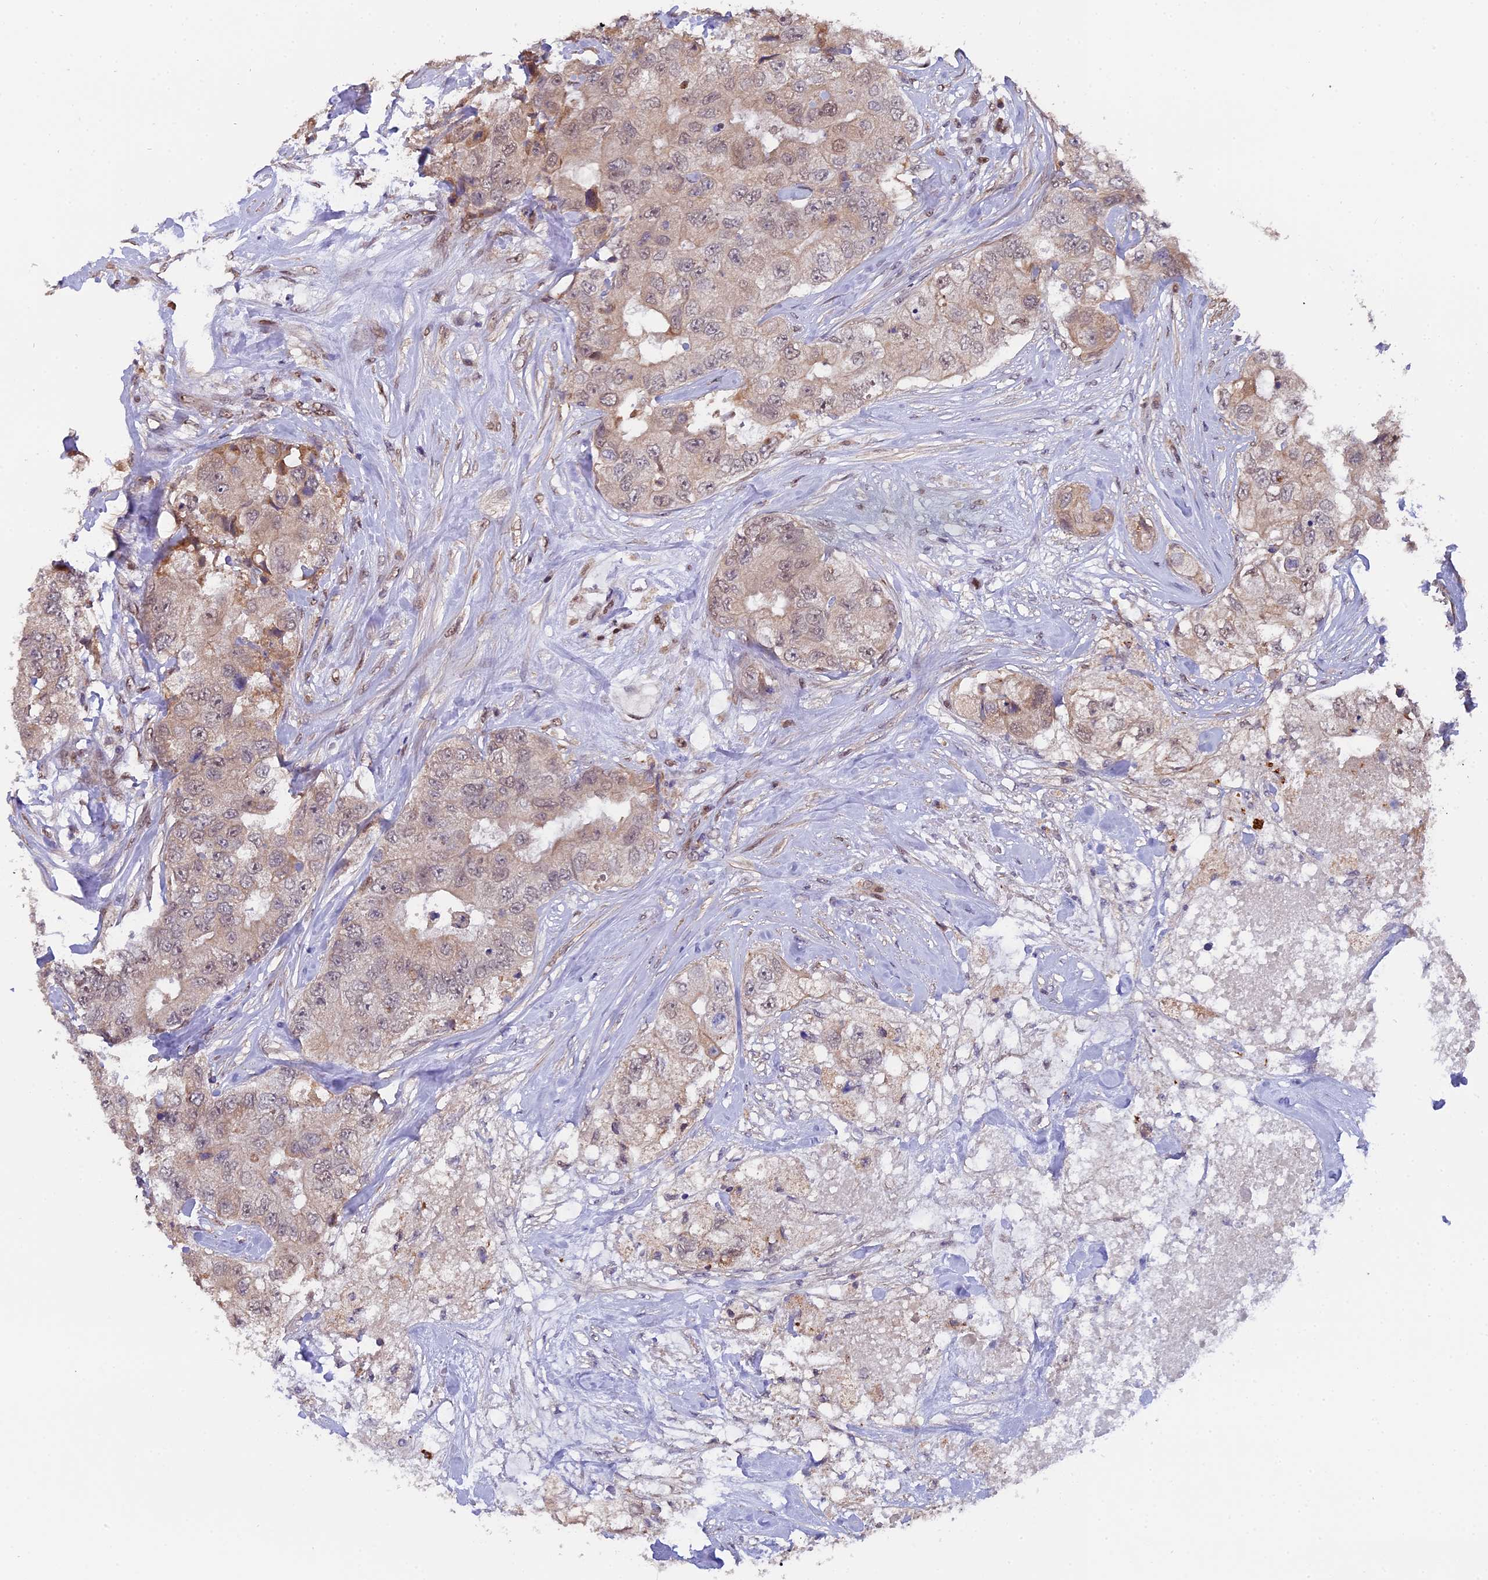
{"staining": {"intensity": "weak", "quantity": "25%-75%", "location": "cytoplasmic/membranous,nuclear"}, "tissue": "breast cancer", "cell_type": "Tumor cells", "image_type": "cancer", "snomed": [{"axis": "morphology", "description": "Duct carcinoma"}, {"axis": "topography", "description": "Breast"}], "caption": "IHC micrograph of neoplastic tissue: breast intraductal carcinoma stained using IHC displays low levels of weak protein expression localized specifically in the cytoplasmic/membranous and nuclear of tumor cells, appearing as a cytoplasmic/membranous and nuclear brown color.", "gene": "FAM118B", "patient": {"sex": "female", "age": 62}}